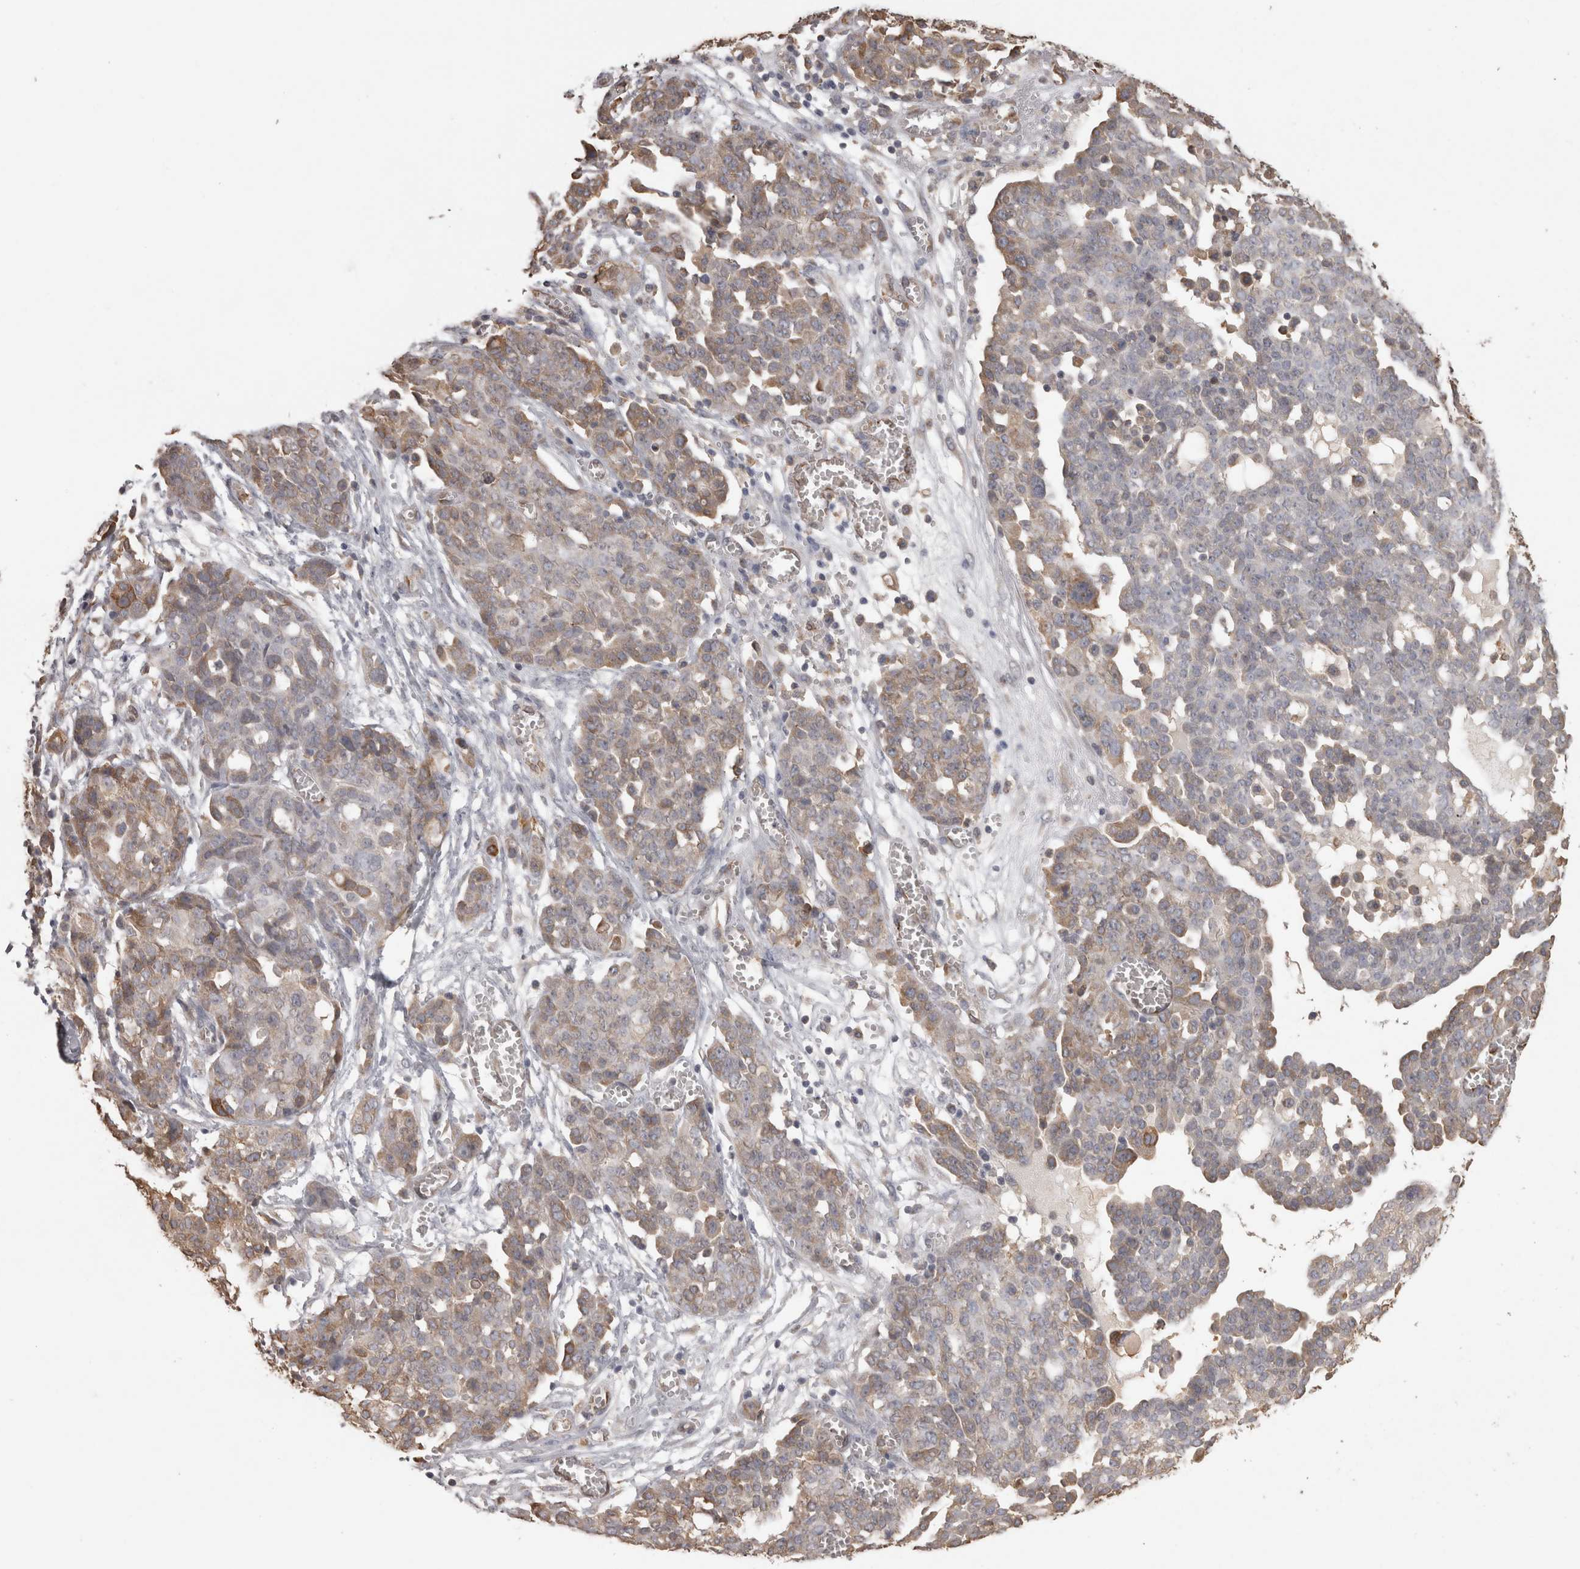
{"staining": {"intensity": "moderate", "quantity": "25%-75%", "location": "cytoplasmic/membranous"}, "tissue": "ovarian cancer", "cell_type": "Tumor cells", "image_type": "cancer", "snomed": [{"axis": "morphology", "description": "Cystadenocarcinoma, serous, NOS"}, {"axis": "topography", "description": "Soft tissue"}, {"axis": "topography", "description": "Ovary"}], "caption": "Protein analysis of serous cystadenocarcinoma (ovarian) tissue demonstrates moderate cytoplasmic/membranous staining in approximately 25%-75% of tumor cells.", "gene": "PON2", "patient": {"sex": "female", "age": 57}}